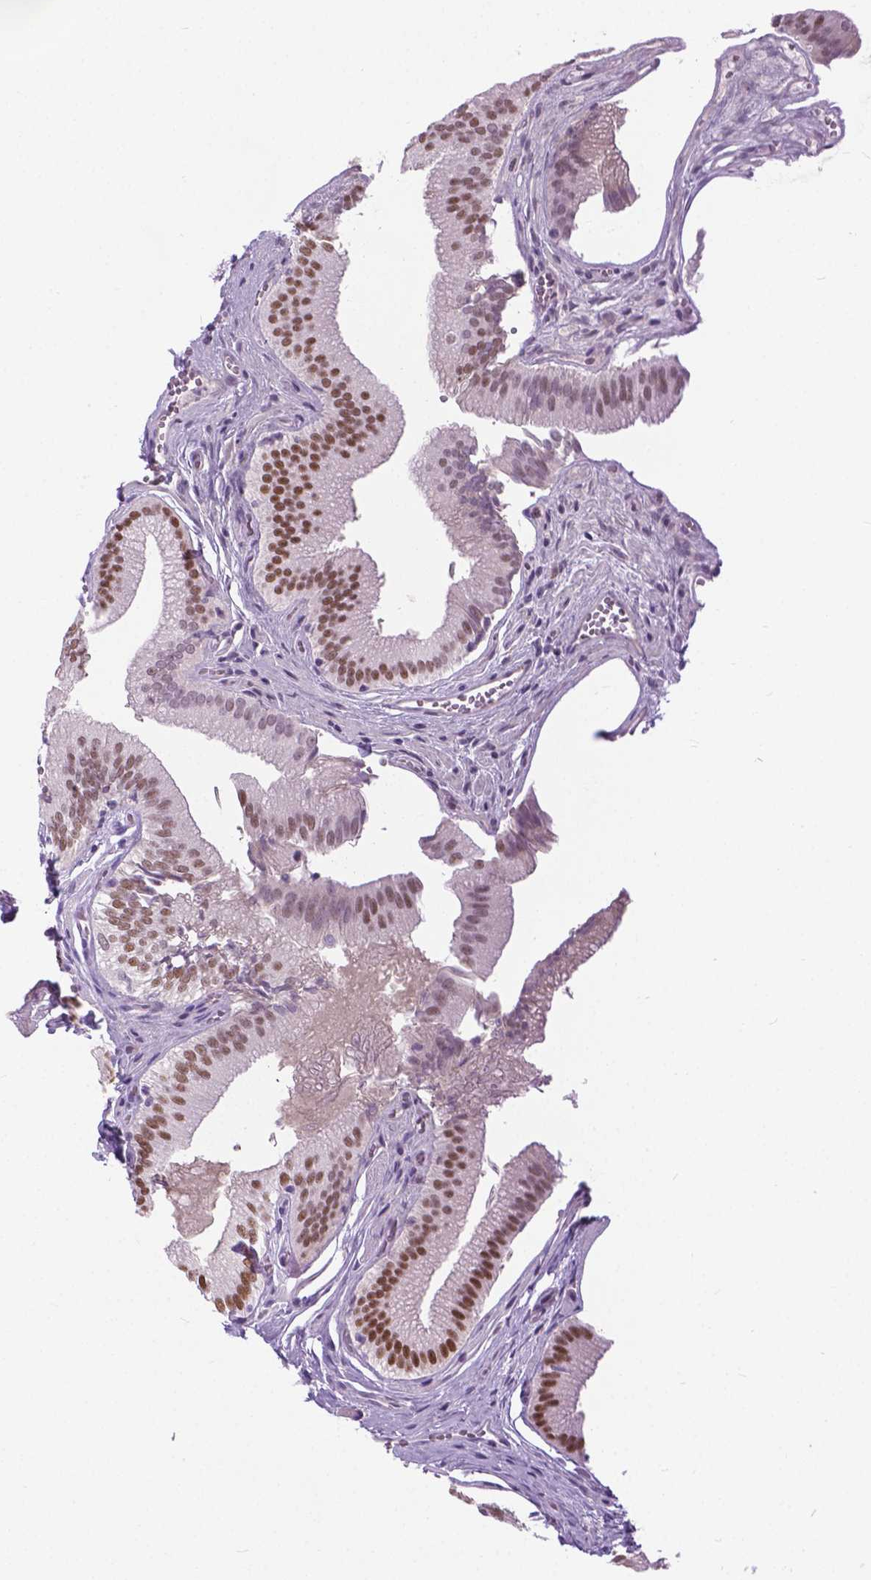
{"staining": {"intensity": "moderate", "quantity": ">75%", "location": "nuclear"}, "tissue": "gallbladder", "cell_type": "Glandular cells", "image_type": "normal", "snomed": [{"axis": "morphology", "description": "Normal tissue, NOS"}, {"axis": "topography", "description": "Gallbladder"}, {"axis": "topography", "description": "Peripheral nerve tissue"}], "caption": "About >75% of glandular cells in benign human gallbladder show moderate nuclear protein staining as visualized by brown immunohistochemical staining.", "gene": "APCDD1L", "patient": {"sex": "male", "age": 17}}